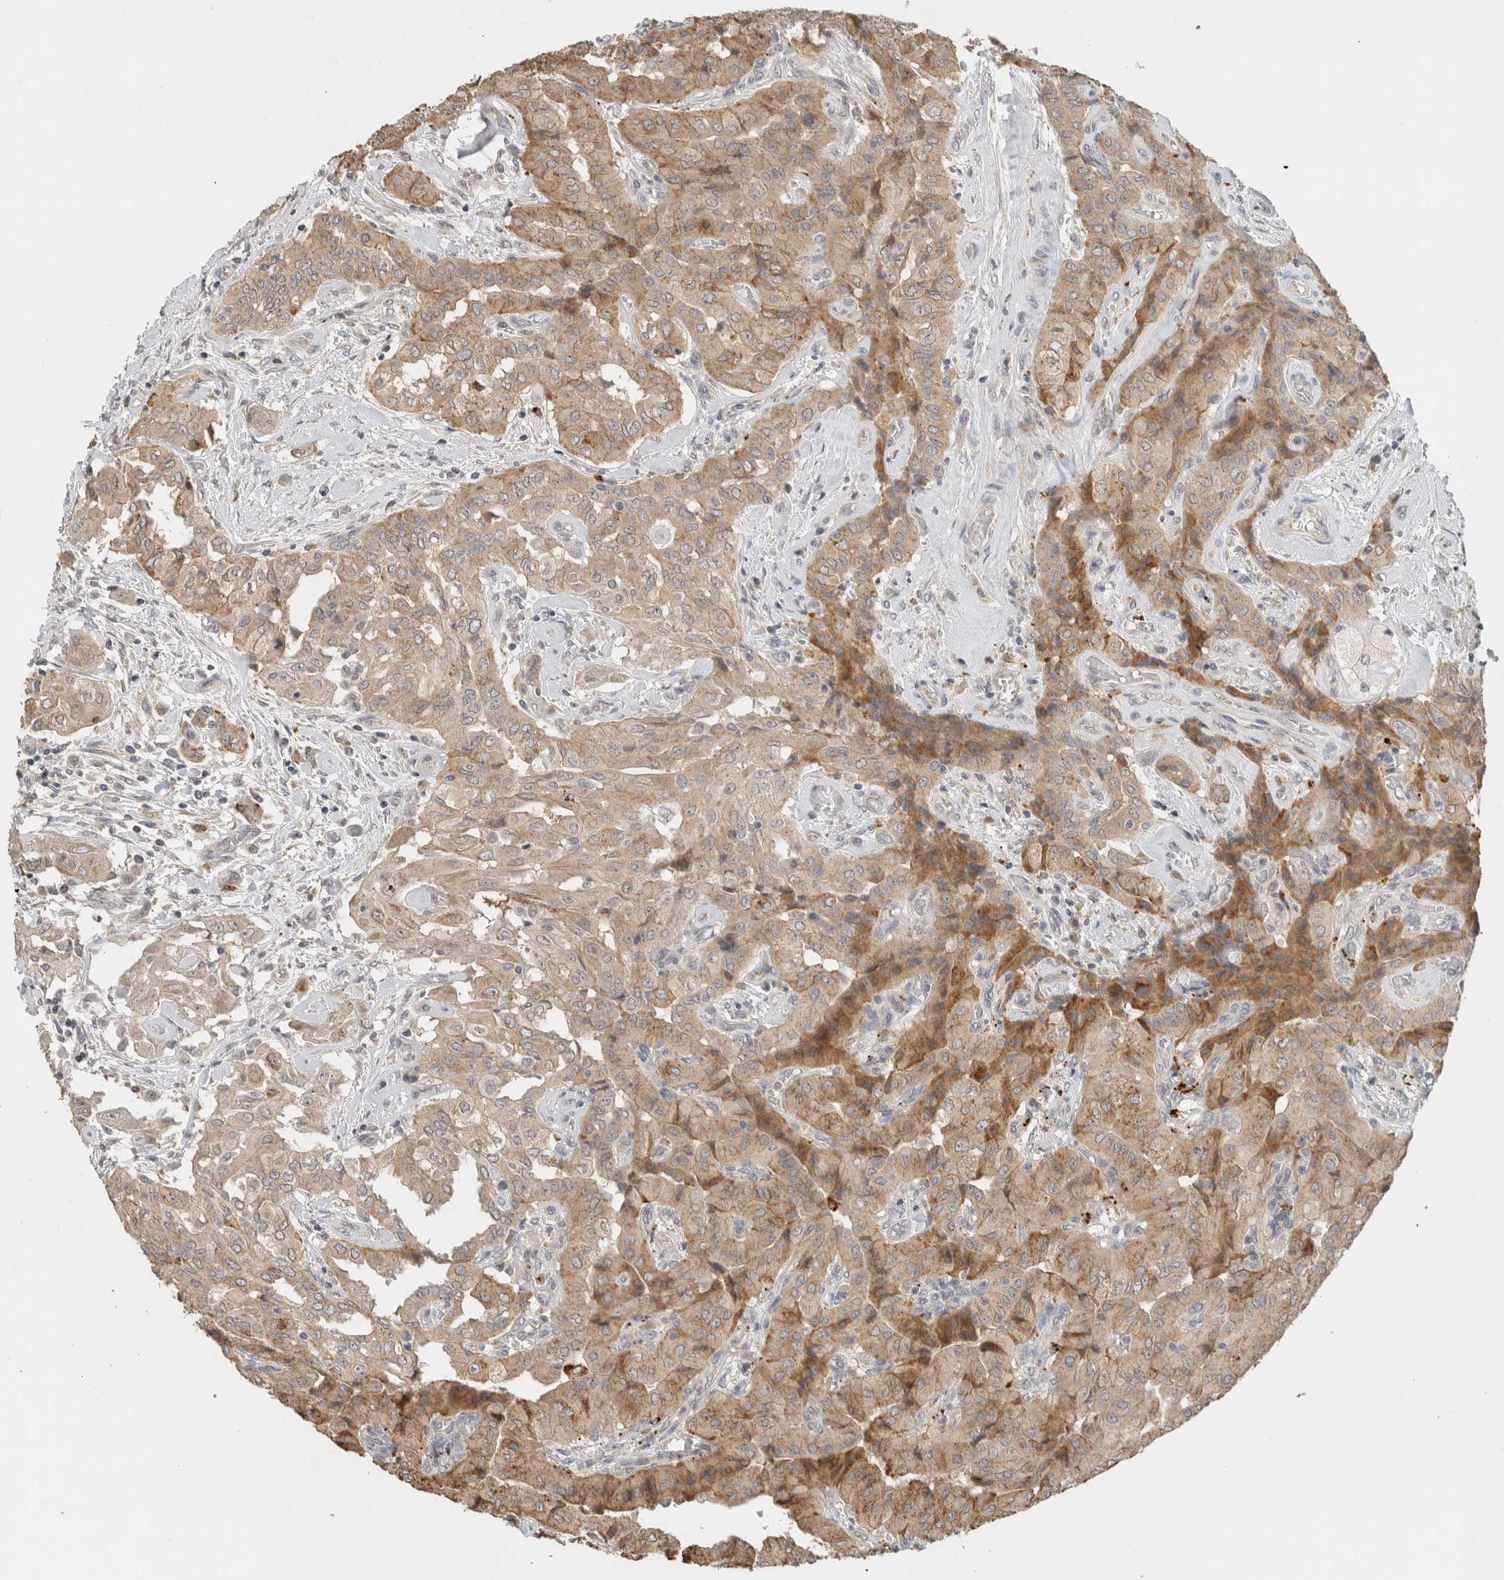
{"staining": {"intensity": "weak", "quantity": ">75%", "location": "cytoplasmic/membranous"}, "tissue": "thyroid cancer", "cell_type": "Tumor cells", "image_type": "cancer", "snomed": [{"axis": "morphology", "description": "Papillary adenocarcinoma, NOS"}, {"axis": "topography", "description": "Thyroid gland"}], "caption": "The histopathology image demonstrates a brown stain indicating the presence of a protein in the cytoplasmic/membranous of tumor cells in thyroid cancer (papillary adenocarcinoma). Using DAB (3,3'-diaminobenzidine) (brown) and hematoxylin (blue) stains, captured at high magnification using brightfield microscopy.", "gene": "ERCC6L2", "patient": {"sex": "female", "age": 59}}